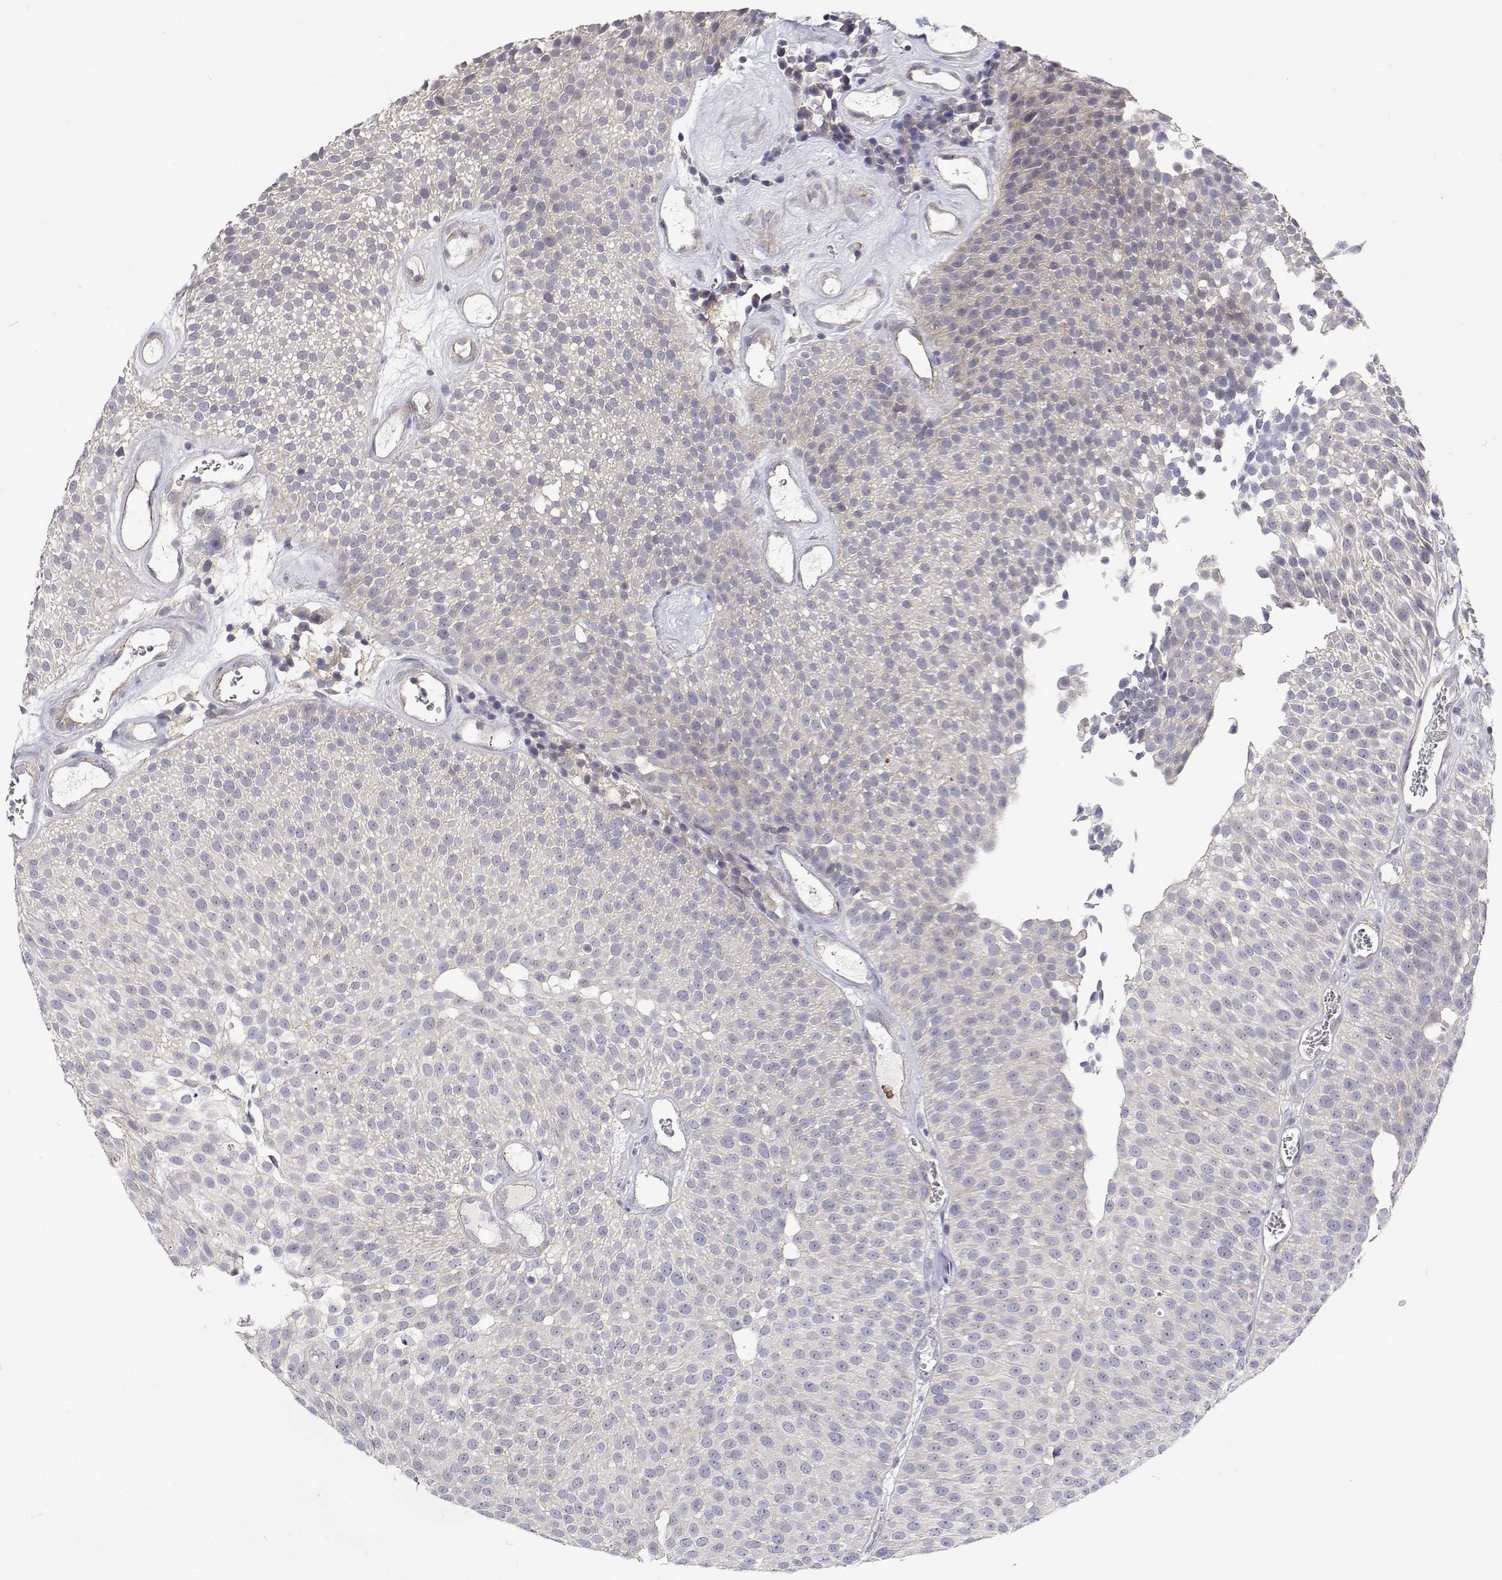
{"staining": {"intensity": "negative", "quantity": "none", "location": "none"}, "tissue": "urothelial cancer", "cell_type": "Tumor cells", "image_type": "cancer", "snomed": [{"axis": "morphology", "description": "Urothelial carcinoma, Low grade"}, {"axis": "topography", "description": "Urinary bladder"}], "caption": "Tumor cells are negative for brown protein staining in low-grade urothelial carcinoma.", "gene": "MYPN", "patient": {"sex": "female", "age": 79}}